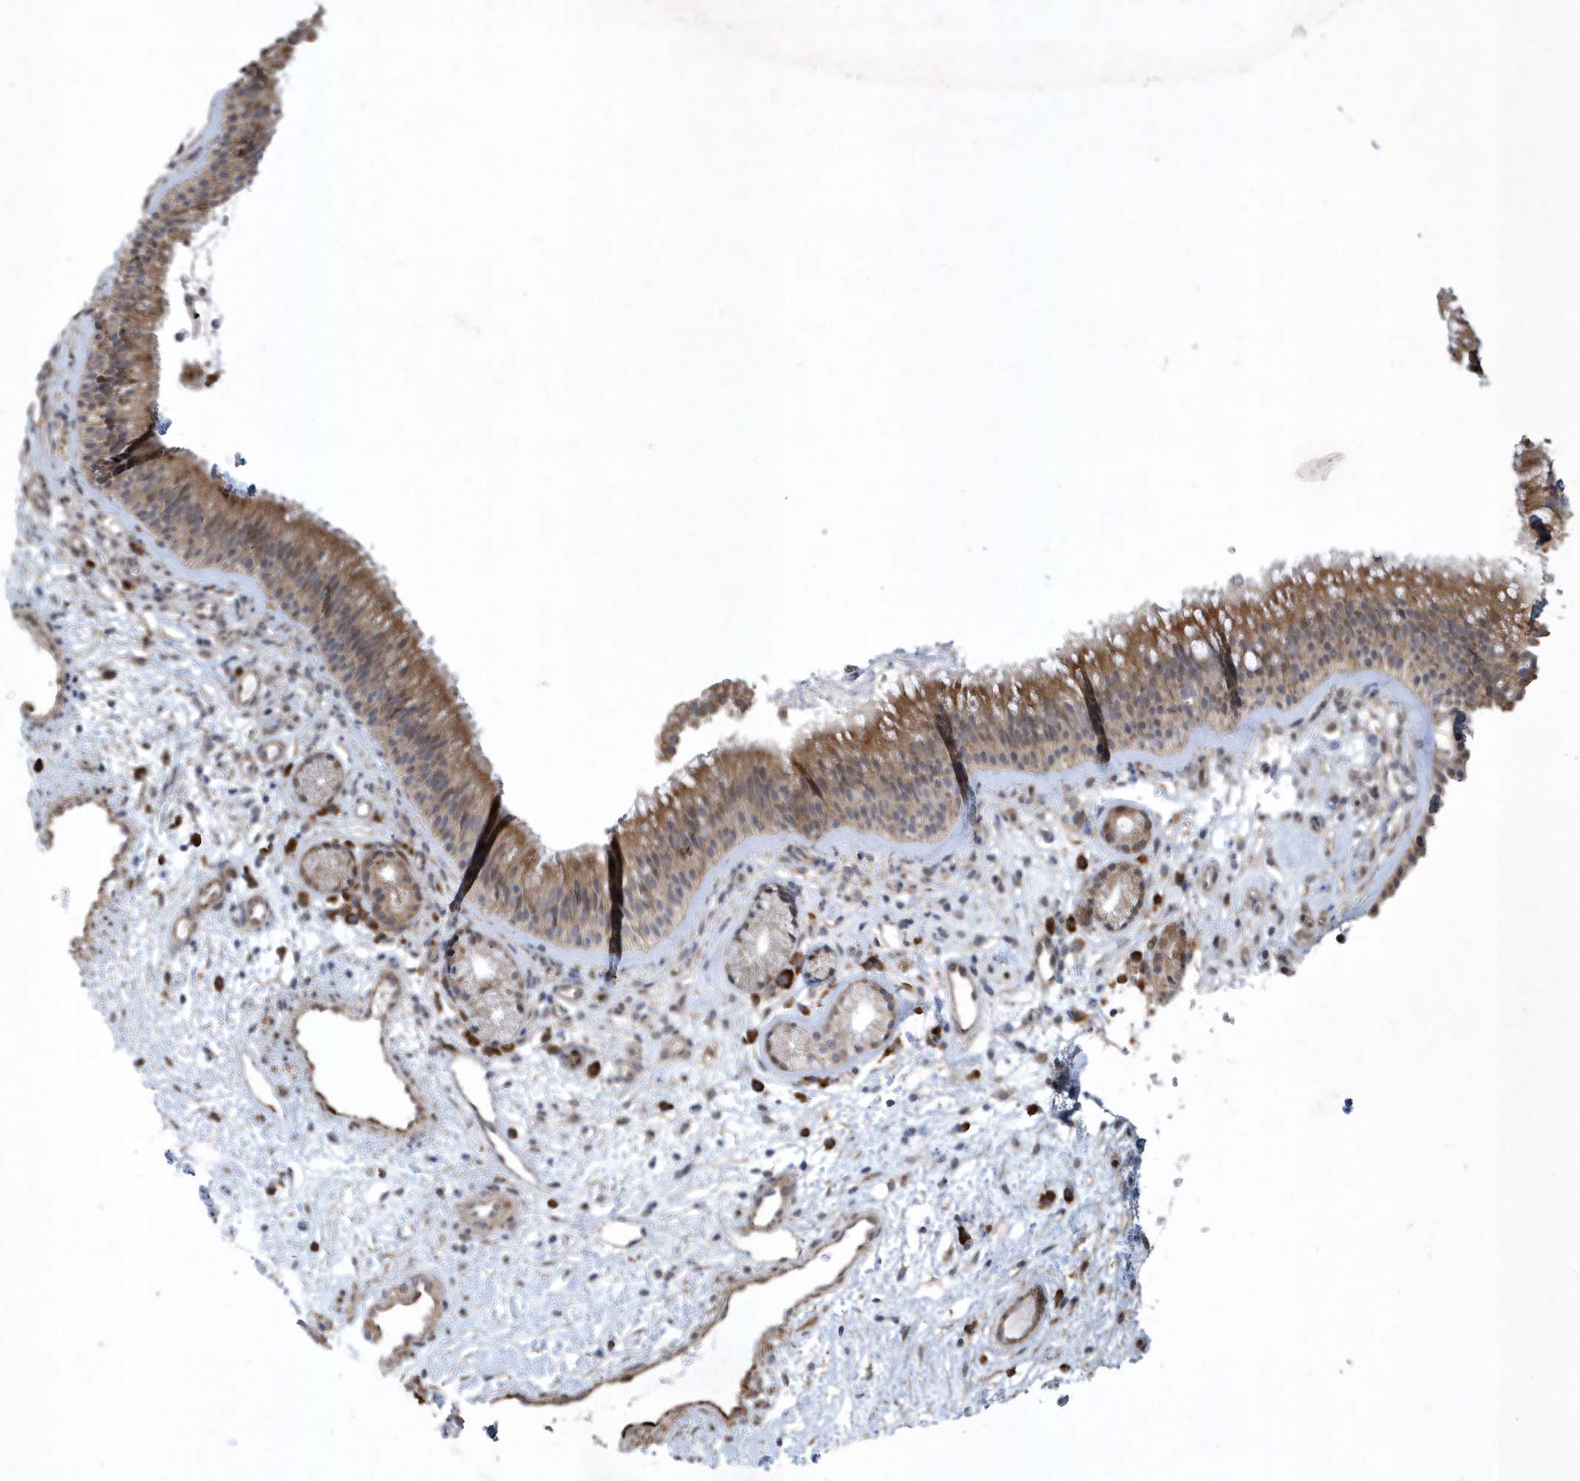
{"staining": {"intensity": "moderate", "quantity": ">75%", "location": "cytoplasmic/membranous"}, "tissue": "nasopharynx", "cell_type": "Respiratory epithelial cells", "image_type": "normal", "snomed": [{"axis": "morphology", "description": "Normal tissue, NOS"}, {"axis": "morphology", "description": "Inflammation, NOS"}, {"axis": "morphology", "description": "Malignant melanoma, Metastatic site"}, {"axis": "topography", "description": "Nasopharynx"}], "caption": "Immunohistochemistry micrograph of normal human nasopharynx stained for a protein (brown), which demonstrates medium levels of moderate cytoplasmic/membranous staining in about >75% of respiratory epithelial cells.", "gene": "N4BP2", "patient": {"sex": "male", "age": 70}}